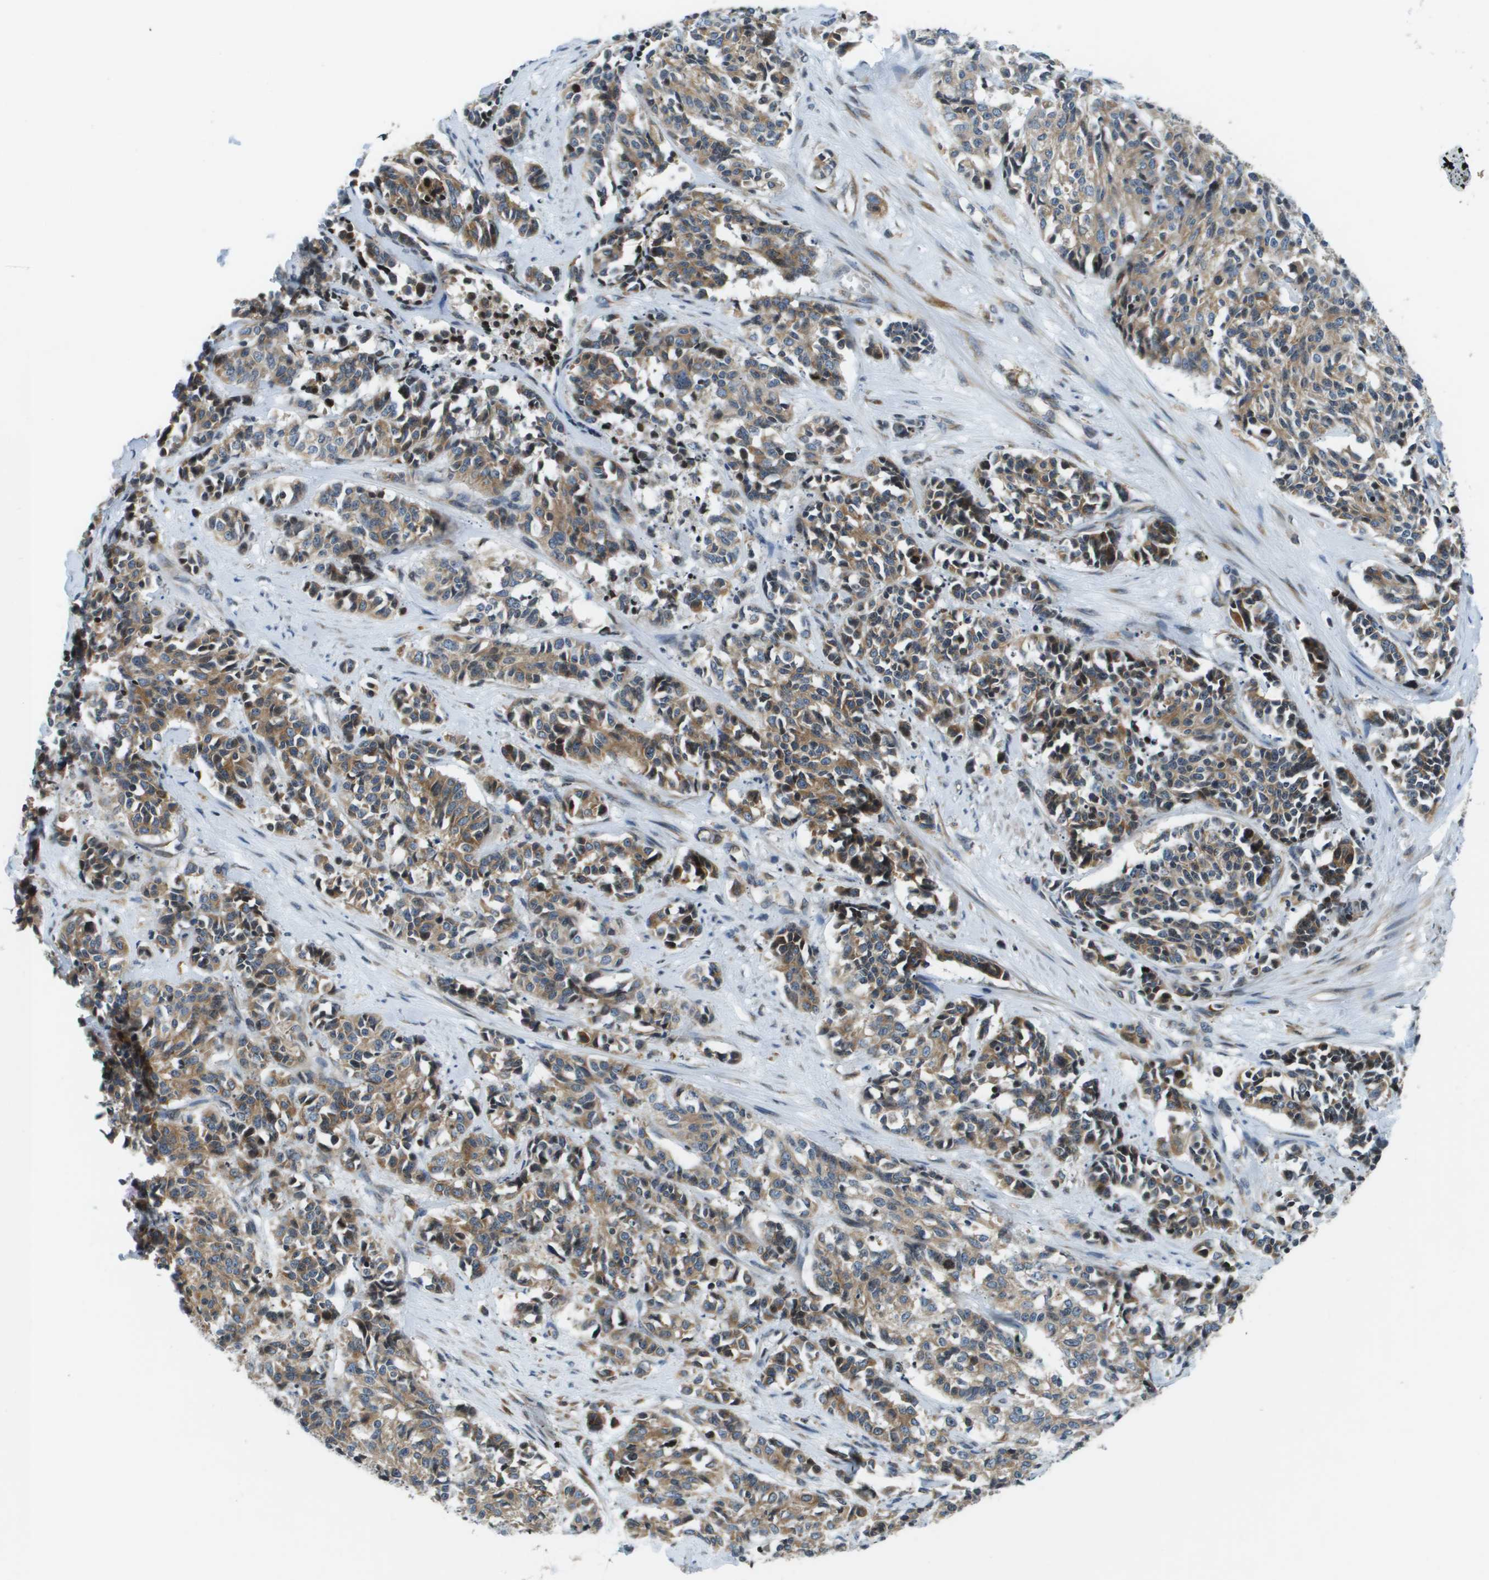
{"staining": {"intensity": "moderate", "quantity": ">75%", "location": "cytoplasmic/membranous"}, "tissue": "cervical cancer", "cell_type": "Tumor cells", "image_type": "cancer", "snomed": [{"axis": "morphology", "description": "Squamous cell carcinoma, NOS"}, {"axis": "topography", "description": "Cervix"}], "caption": "Human cervical cancer (squamous cell carcinoma) stained for a protein (brown) reveals moderate cytoplasmic/membranous positive expression in approximately >75% of tumor cells.", "gene": "ESYT1", "patient": {"sex": "female", "age": 35}}